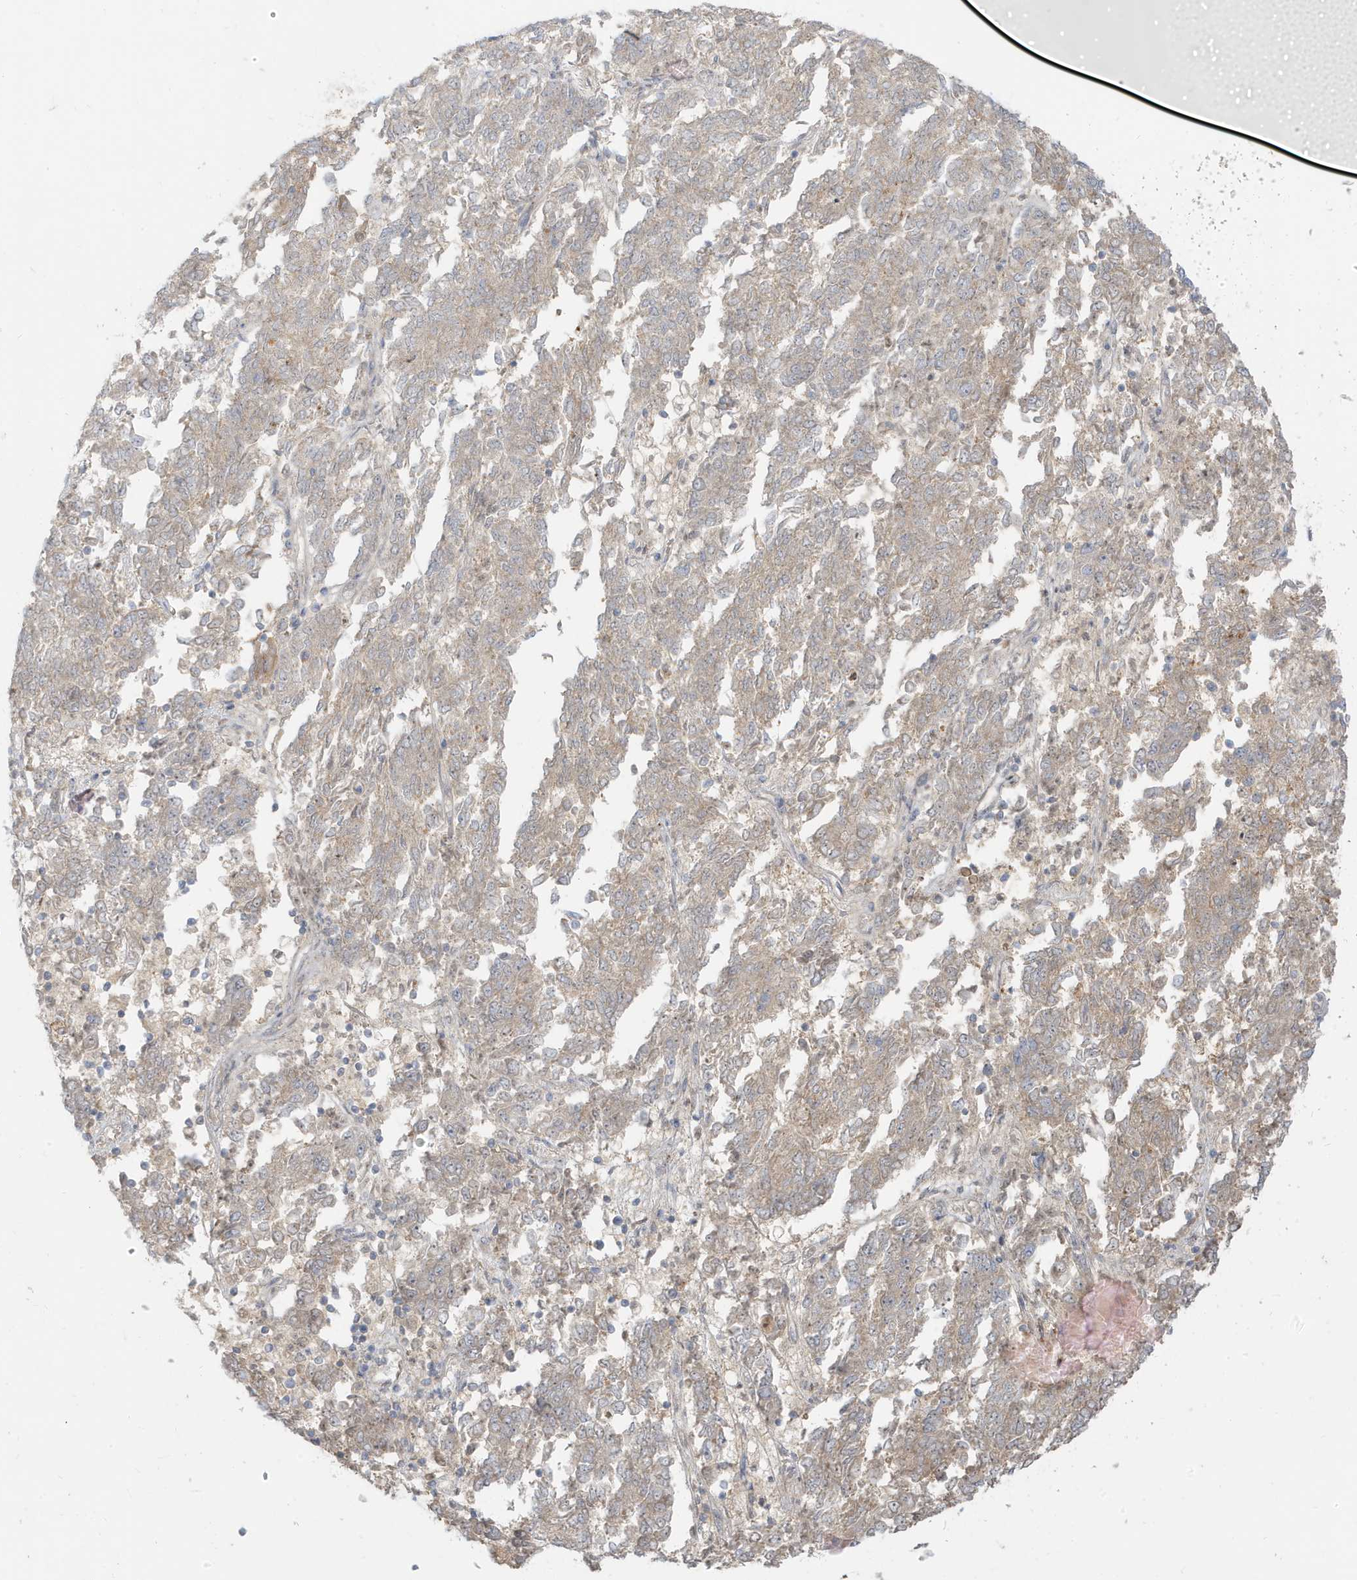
{"staining": {"intensity": "weak", "quantity": "25%-75%", "location": "cytoplasmic/membranous"}, "tissue": "endometrial cancer", "cell_type": "Tumor cells", "image_type": "cancer", "snomed": [{"axis": "morphology", "description": "Adenocarcinoma, NOS"}, {"axis": "topography", "description": "Endometrium"}], "caption": "Brown immunohistochemical staining in adenocarcinoma (endometrial) demonstrates weak cytoplasmic/membranous expression in about 25%-75% of tumor cells.", "gene": "MCOLN1", "patient": {"sex": "female", "age": 80}}